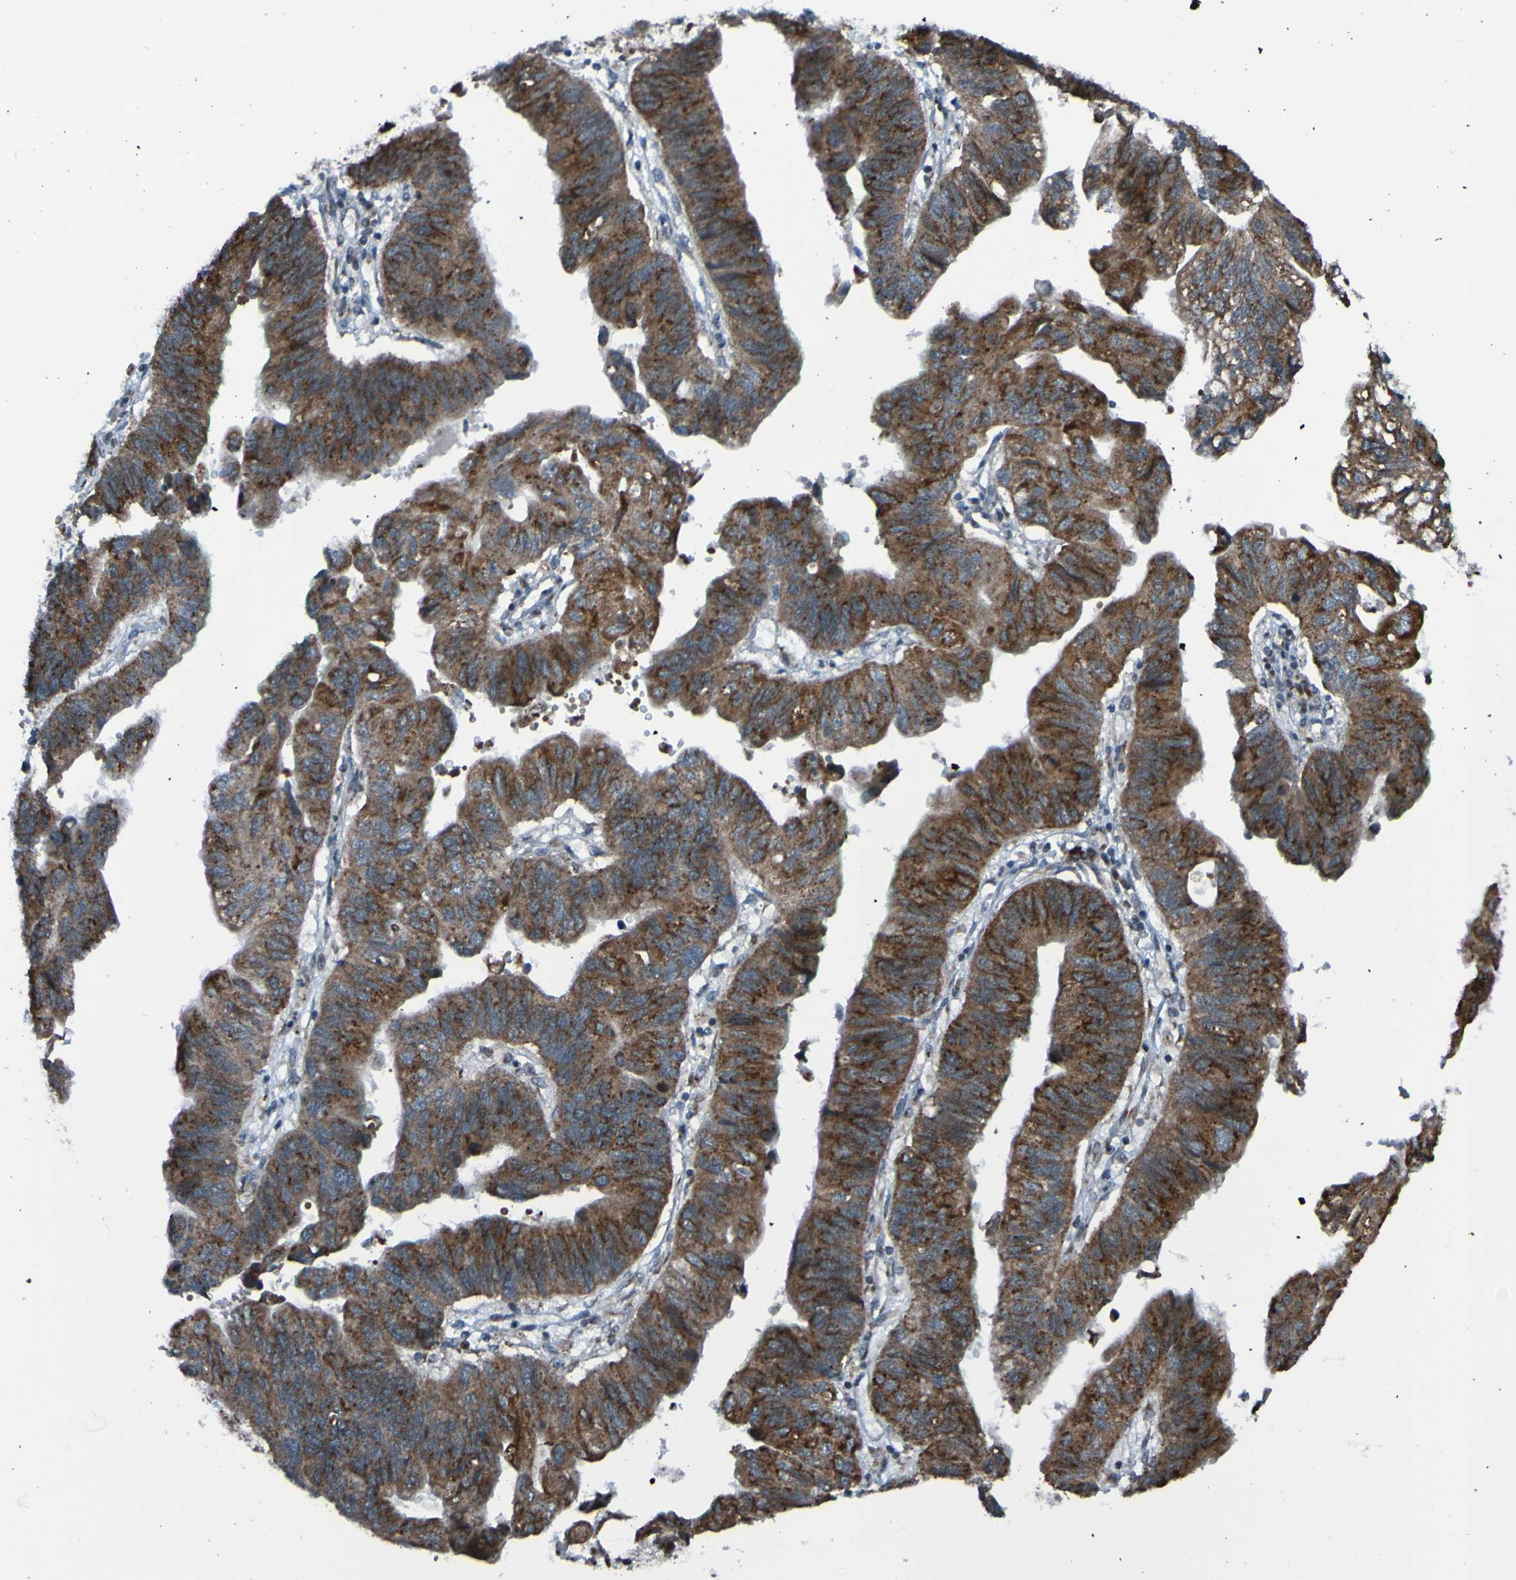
{"staining": {"intensity": "strong", "quantity": ">75%", "location": "cytoplasmic/membranous"}, "tissue": "stomach cancer", "cell_type": "Tumor cells", "image_type": "cancer", "snomed": [{"axis": "morphology", "description": "Adenocarcinoma, NOS"}, {"axis": "topography", "description": "Stomach"}], "caption": "Adenocarcinoma (stomach) was stained to show a protein in brown. There is high levels of strong cytoplasmic/membranous expression in approximately >75% of tumor cells.", "gene": "UNG", "patient": {"sex": "male", "age": 59}}